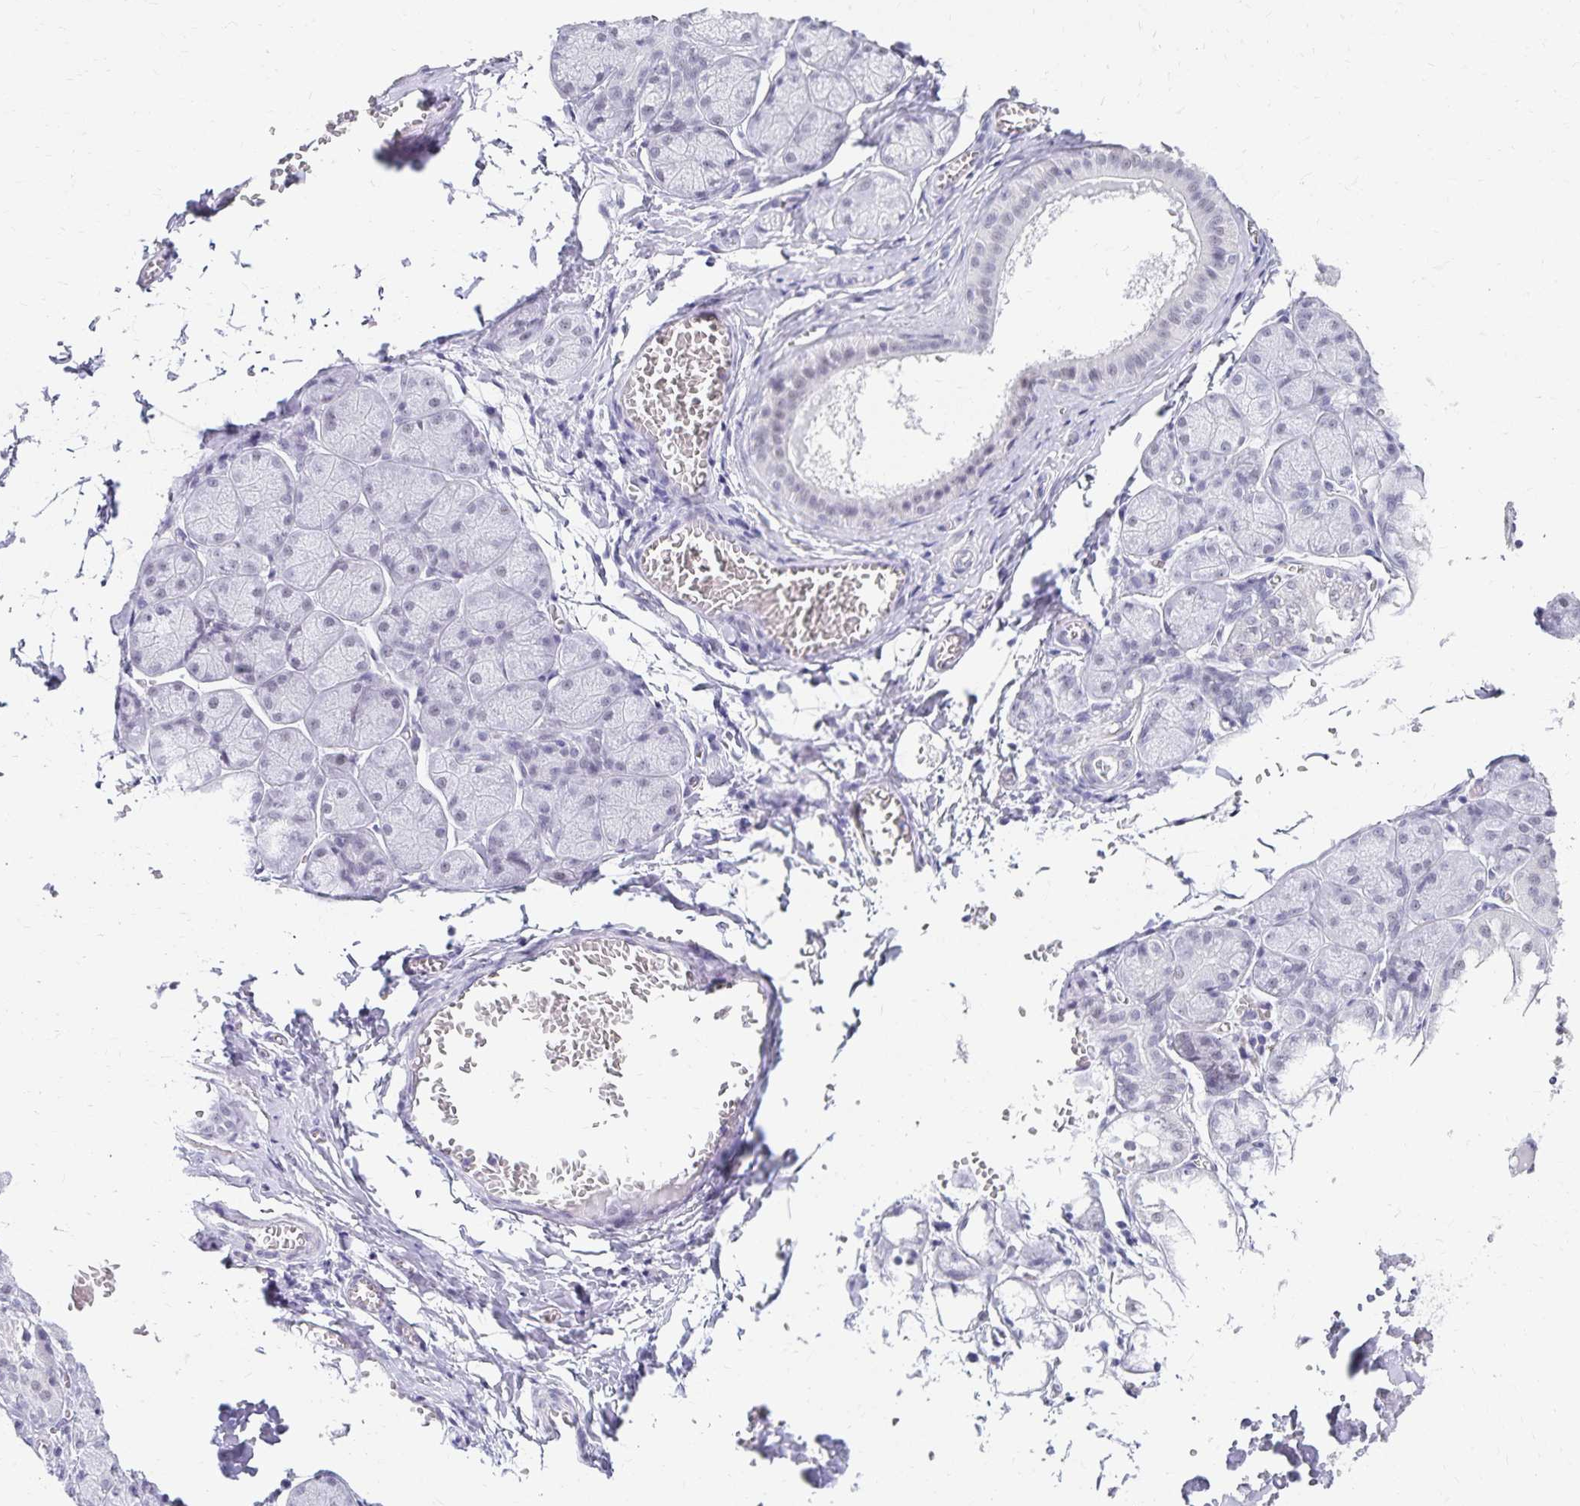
{"staining": {"intensity": "negative", "quantity": "none", "location": "none"}, "tissue": "salivary gland", "cell_type": "Glandular cells", "image_type": "normal", "snomed": [{"axis": "morphology", "description": "Normal tissue, NOS"}, {"axis": "topography", "description": "Salivary gland"}], "caption": "There is no significant positivity in glandular cells of salivary gland. (Immunohistochemistry (ihc), brightfield microscopy, high magnification).", "gene": "C20orf85", "patient": {"sex": "female", "age": 24}}